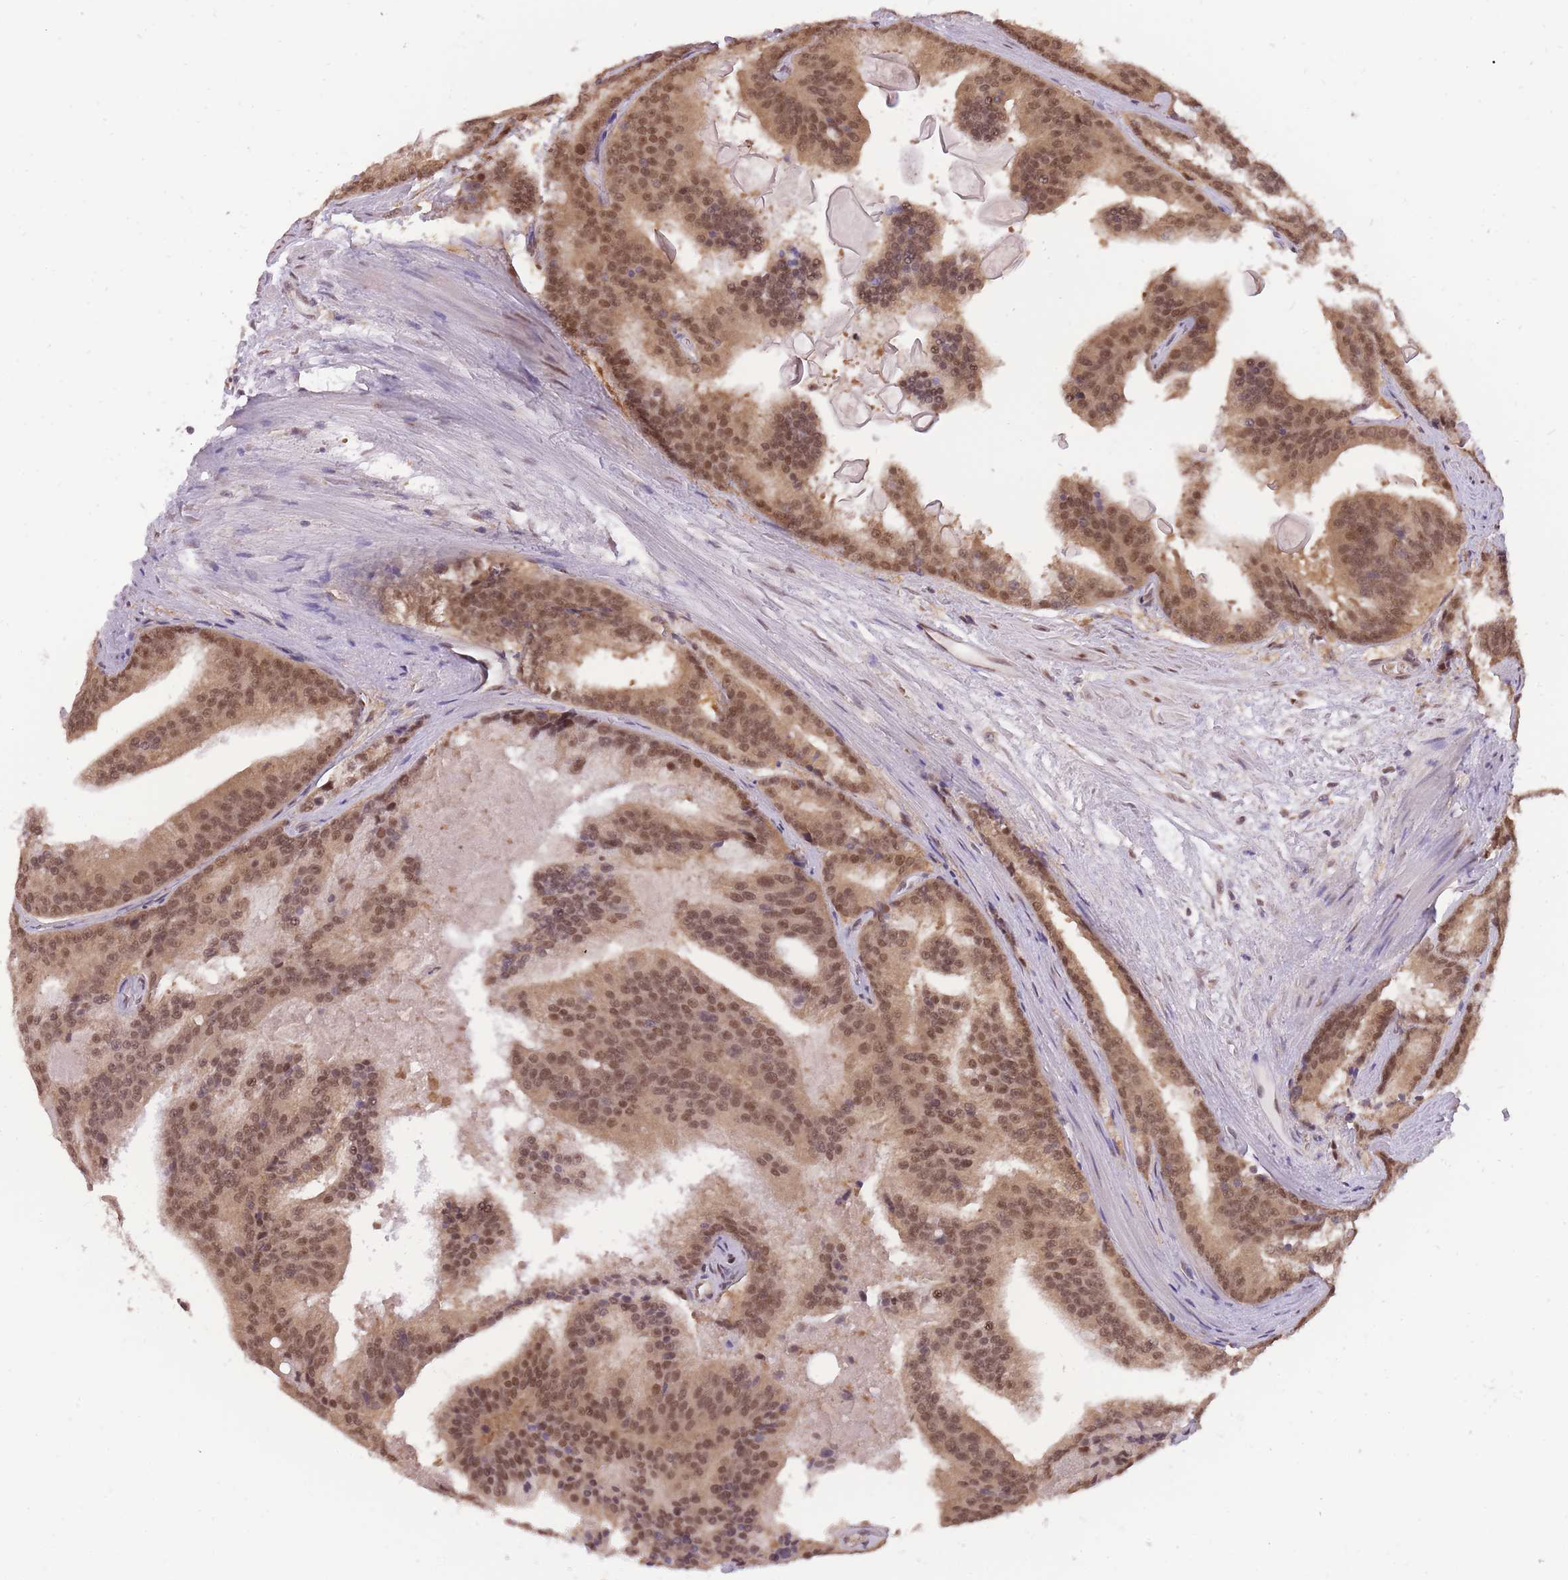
{"staining": {"intensity": "moderate", "quantity": ">75%", "location": "cytoplasmic/membranous,nuclear"}, "tissue": "prostate cancer", "cell_type": "Tumor cells", "image_type": "cancer", "snomed": [{"axis": "morphology", "description": "Adenocarcinoma, High grade"}, {"axis": "topography", "description": "Prostate"}], "caption": "DAB immunohistochemical staining of human prostate cancer shows moderate cytoplasmic/membranous and nuclear protein positivity in approximately >75% of tumor cells. (DAB IHC, brown staining for protein, blue staining for nuclei).", "gene": "CDIP1", "patient": {"sex": "male", "age": 61}}